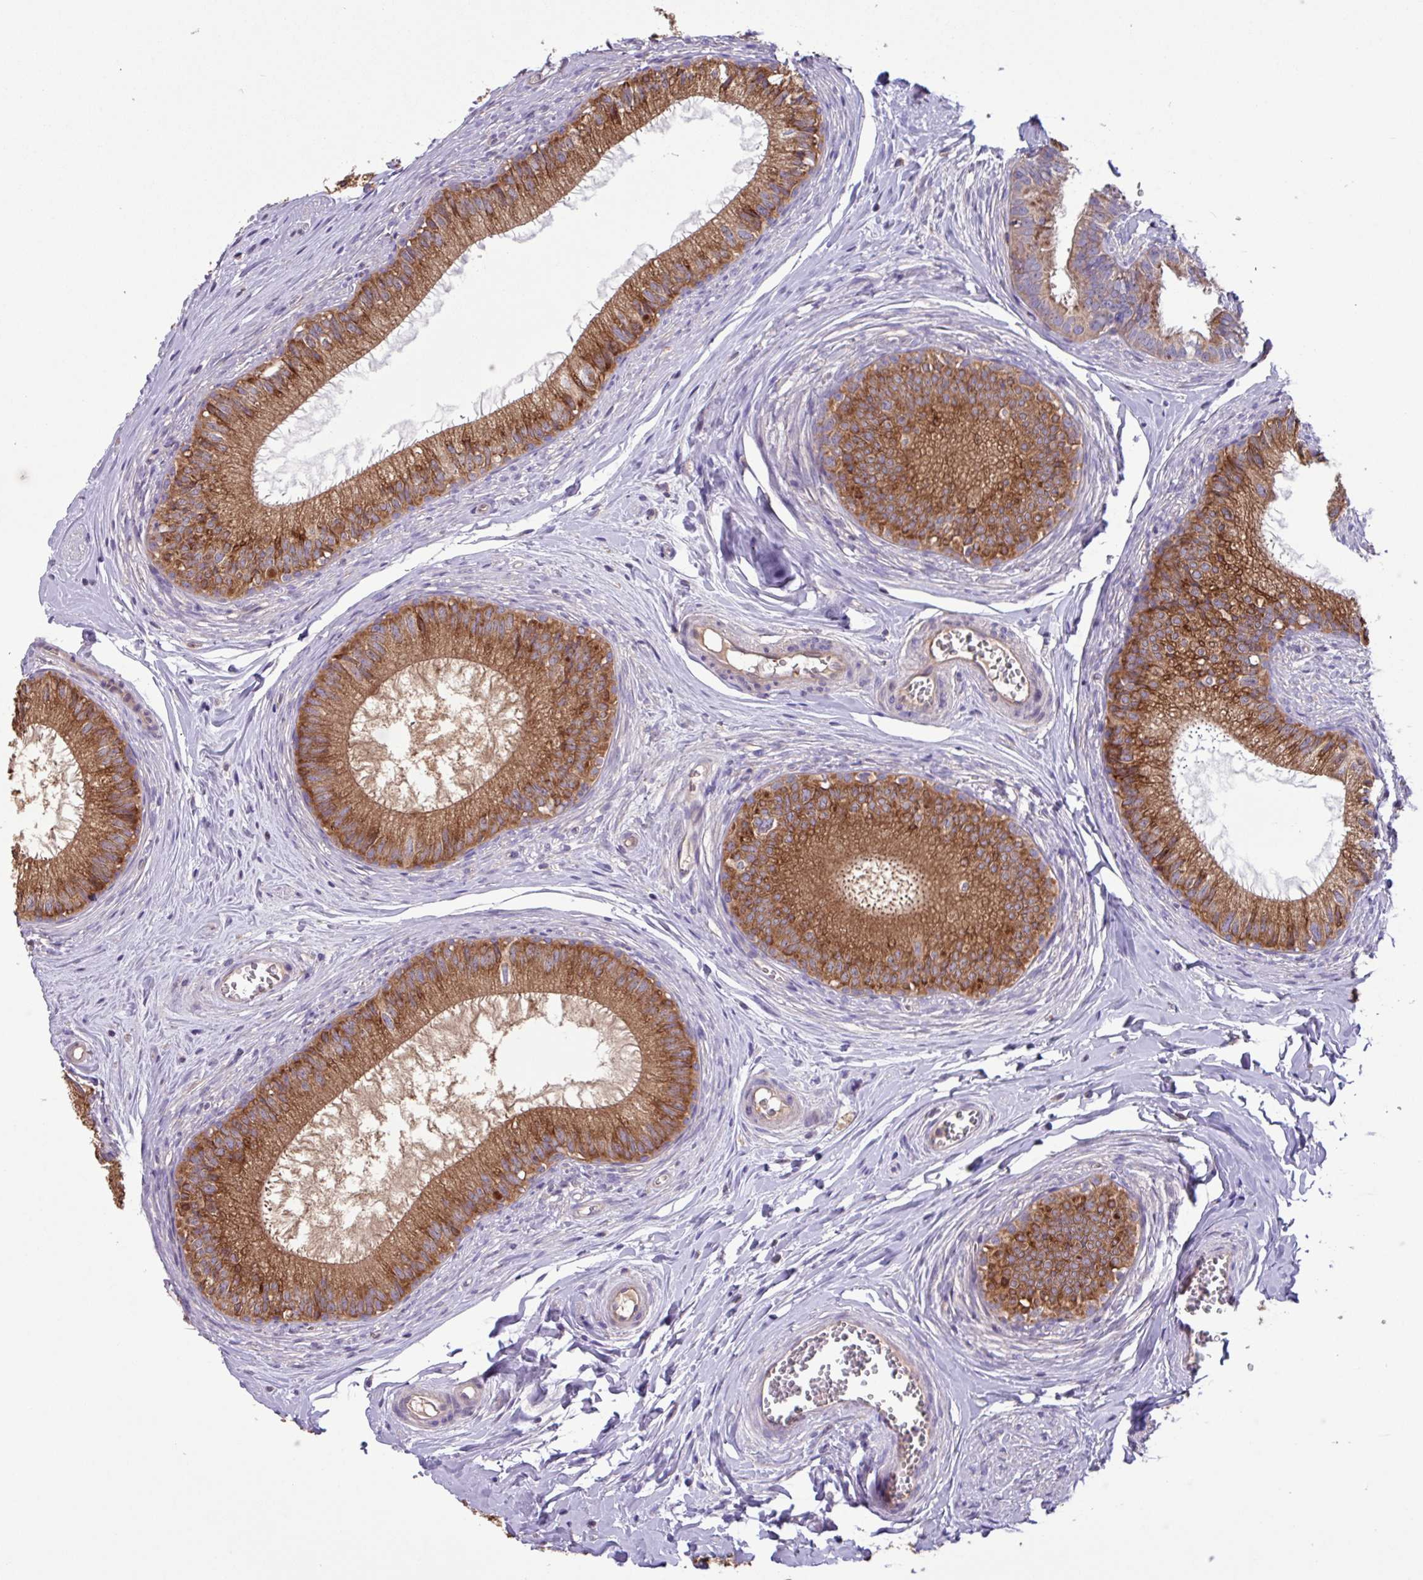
{"staining": {"intensity": "strong", "quantity": ">75%", "location": "cytoplasmic/membranous"}, "tissue": "epididymis", "cell_type": "Glandular cells", "image_type": "normal", "snomed": [{"axis": "morphology", "description": "Normal tissue, NOS"}, {"axis": "topography", "description": "Epididymis"}], "caption": "IHC of benign human epididymis exhibits high levels of strong cytoplasmic/membranous positivity in about >75% of glandular cells.", "gene": "PTPRQ", "patient": {"sex": "male", "age": 25}}